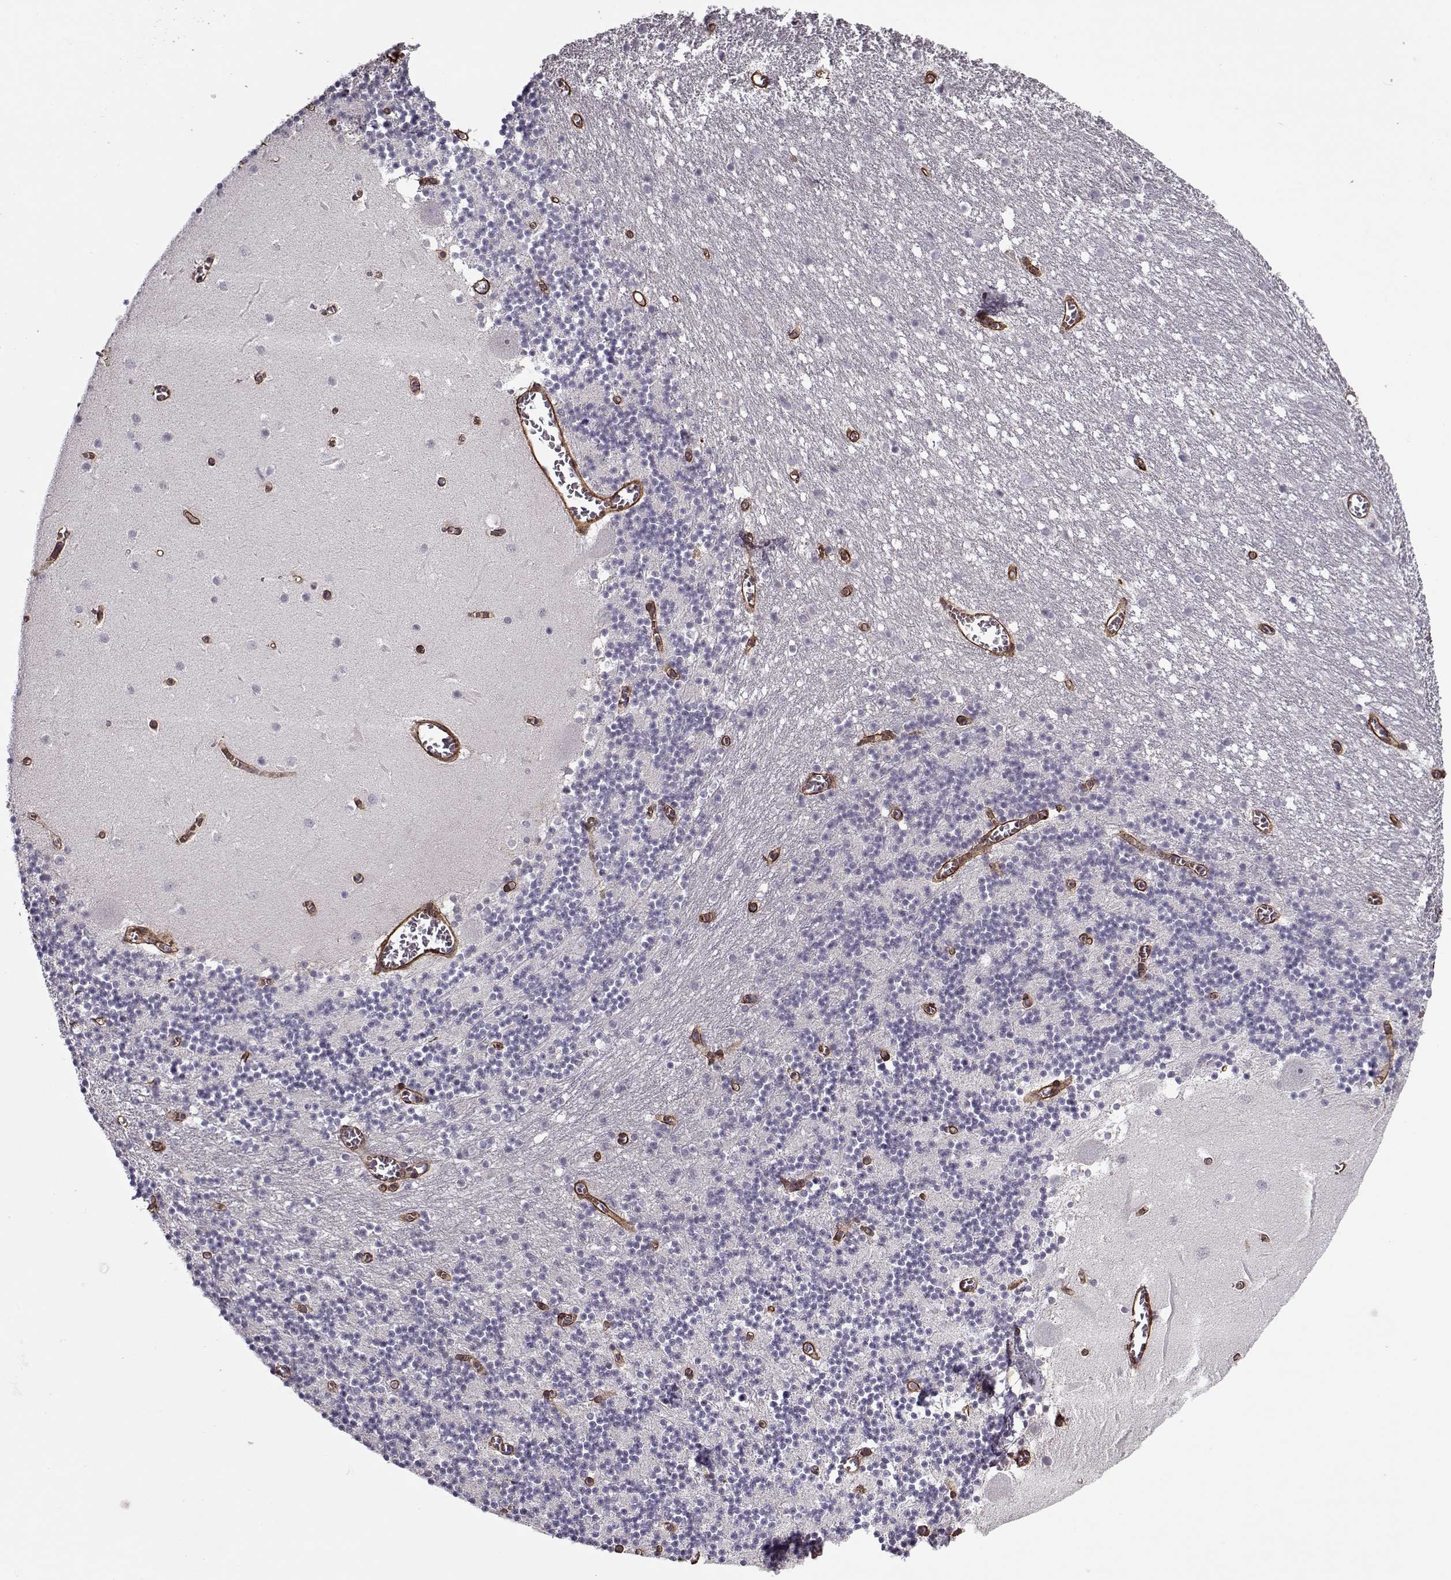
{"staining": {"intensity": "negative", "quantity": "none", "location": "none"}, "tissue": "cerebellum", "cell_type": "Cells in granular layer", "image_type": "normal", "snomed": [{"axis": "morphology", "description": "Normal tissue, NOS"}, {"axis": "topography", "description": "Cerebellum"}], "caption": "The histopathology image shows no staining of cells in granular layer in normal cerebellum. (DAB IHC with hematoxylin counter stain).", "gene": "LAMB2", "patient": {"sex": "female", "age": 28}}